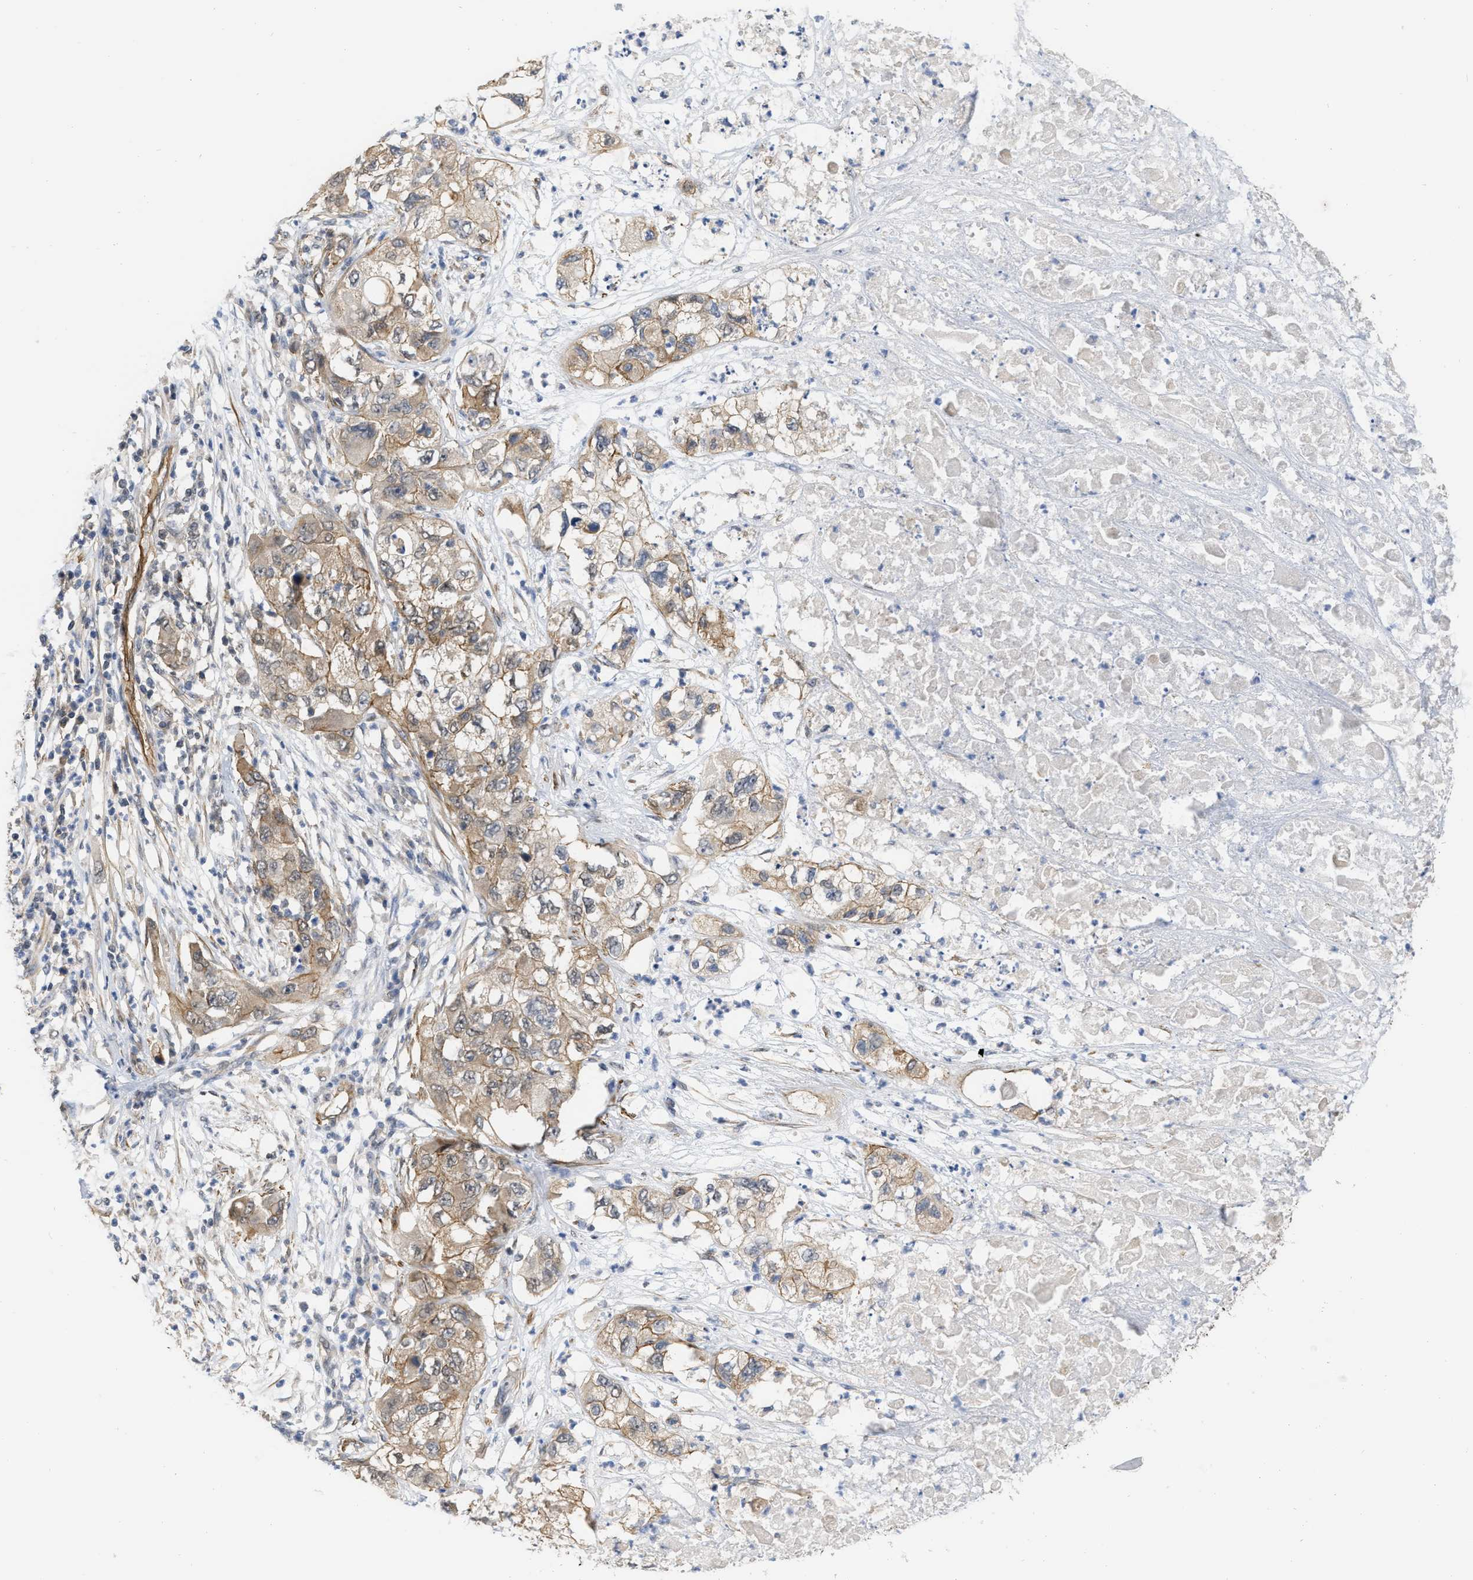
{"staining": {"intensity": "moderate", "quantity": ">75%", "location": "cytoplasmic/membranous"}, "tissue": "pancreatic cancer", "cell_type": "Tumor cells", "image_type": "cancer", "snomed": [{"axis": "morphology", "description": "Adenocarcinoma, NOS"}, {"axis": "topography", "description": "Pancreas"}], "caption": "Pancreatic adenocarcinoma stained for a protein (brown) exhibits moderate cytoplasmic/membranous positive expression in about >75% of tumor cells.", "gene": "NAPEPLD", "patient": {"sex": "female", "age": 78}}